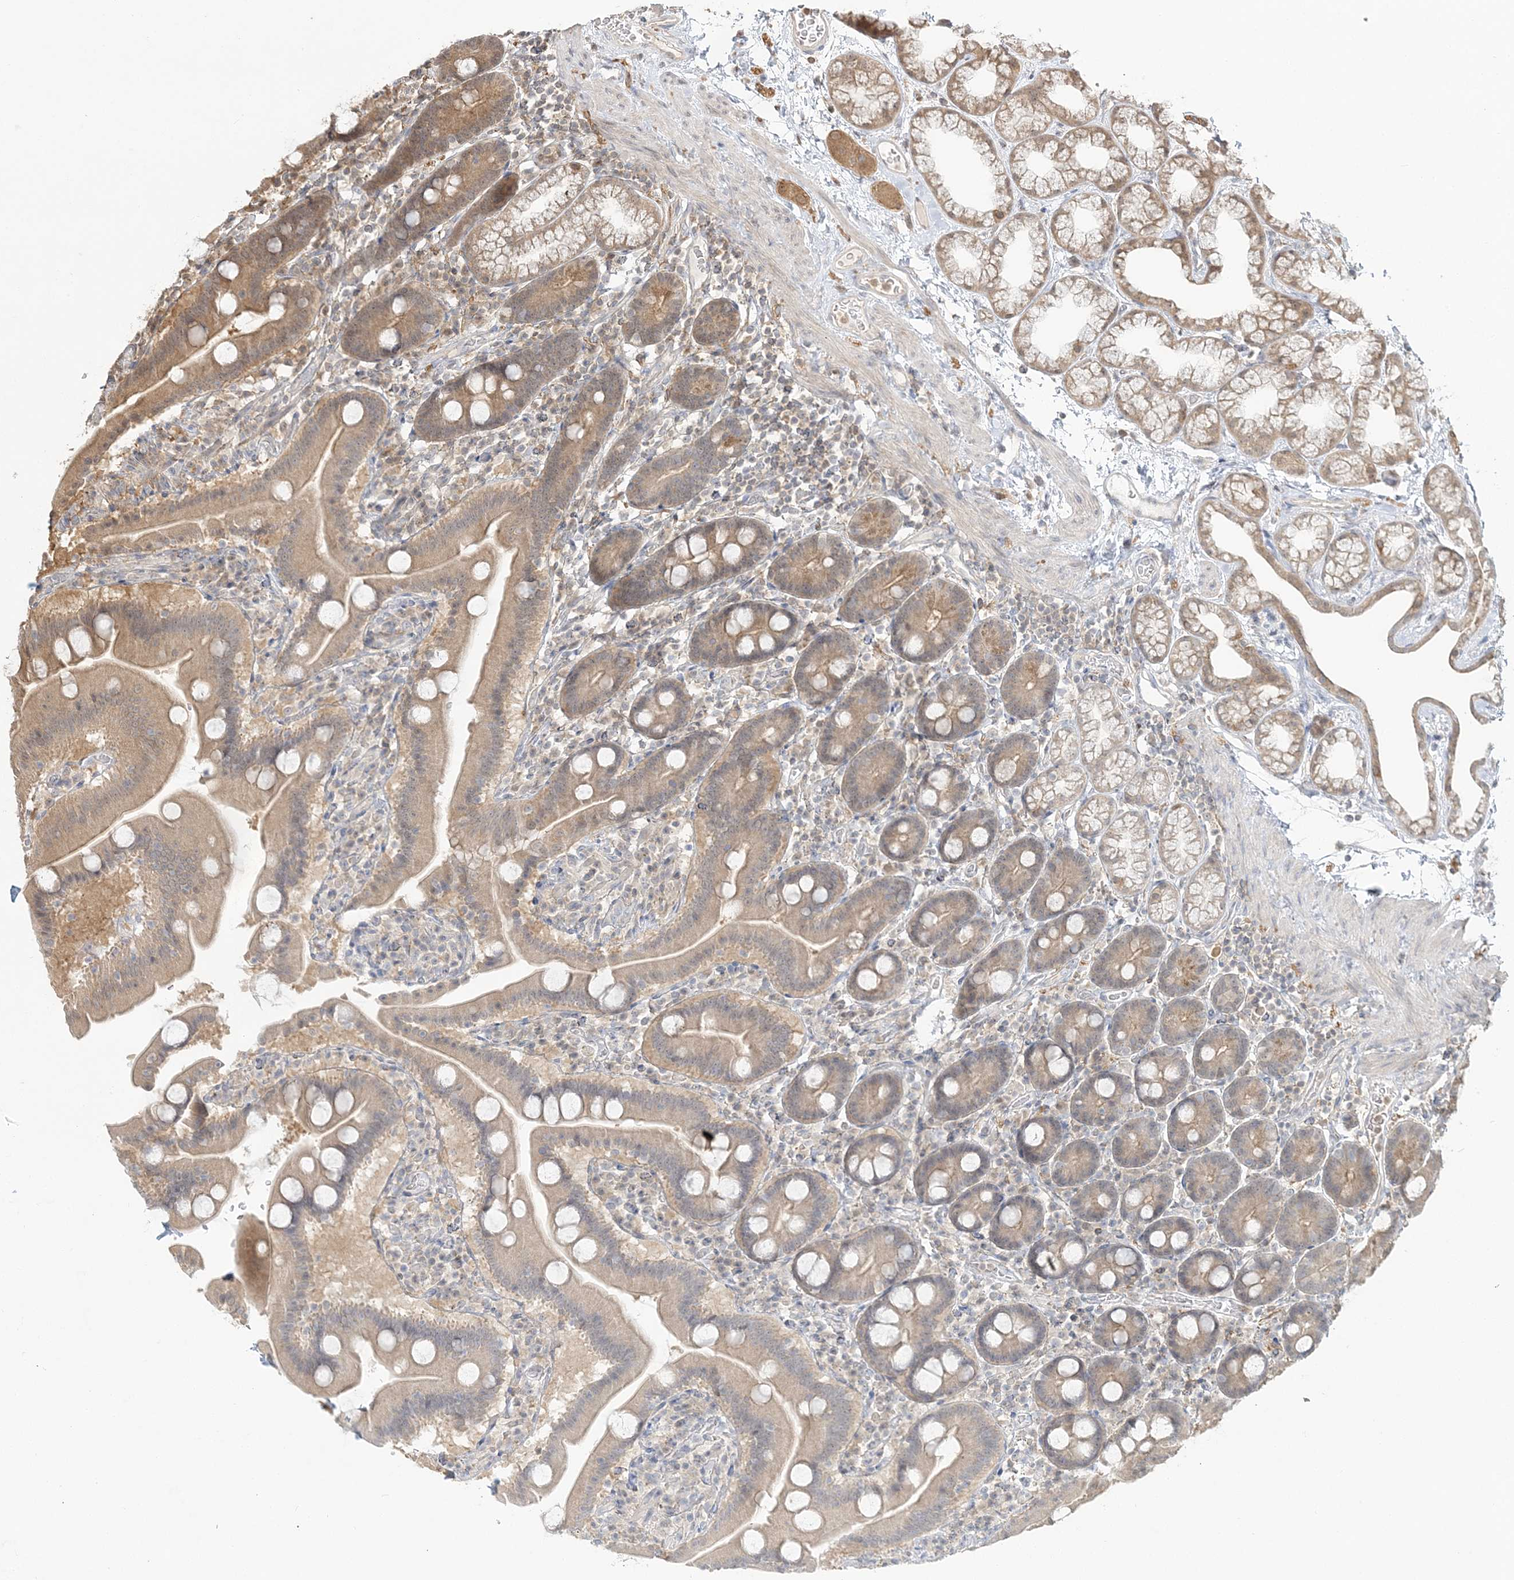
{"staining": {"intensity": "moderate", "quantity": "25%-75%", "location": "cytoplasmic/membranous"}, "tissue": "duodenum", "cell_type": "Glandular cells", "image_type": "normal", "snomed": [{"axis": "morphology", "description": "Normal tissue, NOS"}, {"axis": "topography", "description": "Duodenum"}], "caption": "A medium amount of moderate cytoplasmic/membranous positivity is identified in about 25%-75% of glandular cells in normal duodenum. The protein of interest is shown in brown color, while the nuclei are stained blue.", "gene": "CAB39", "patient": {"sex": "male", "age": 55}}